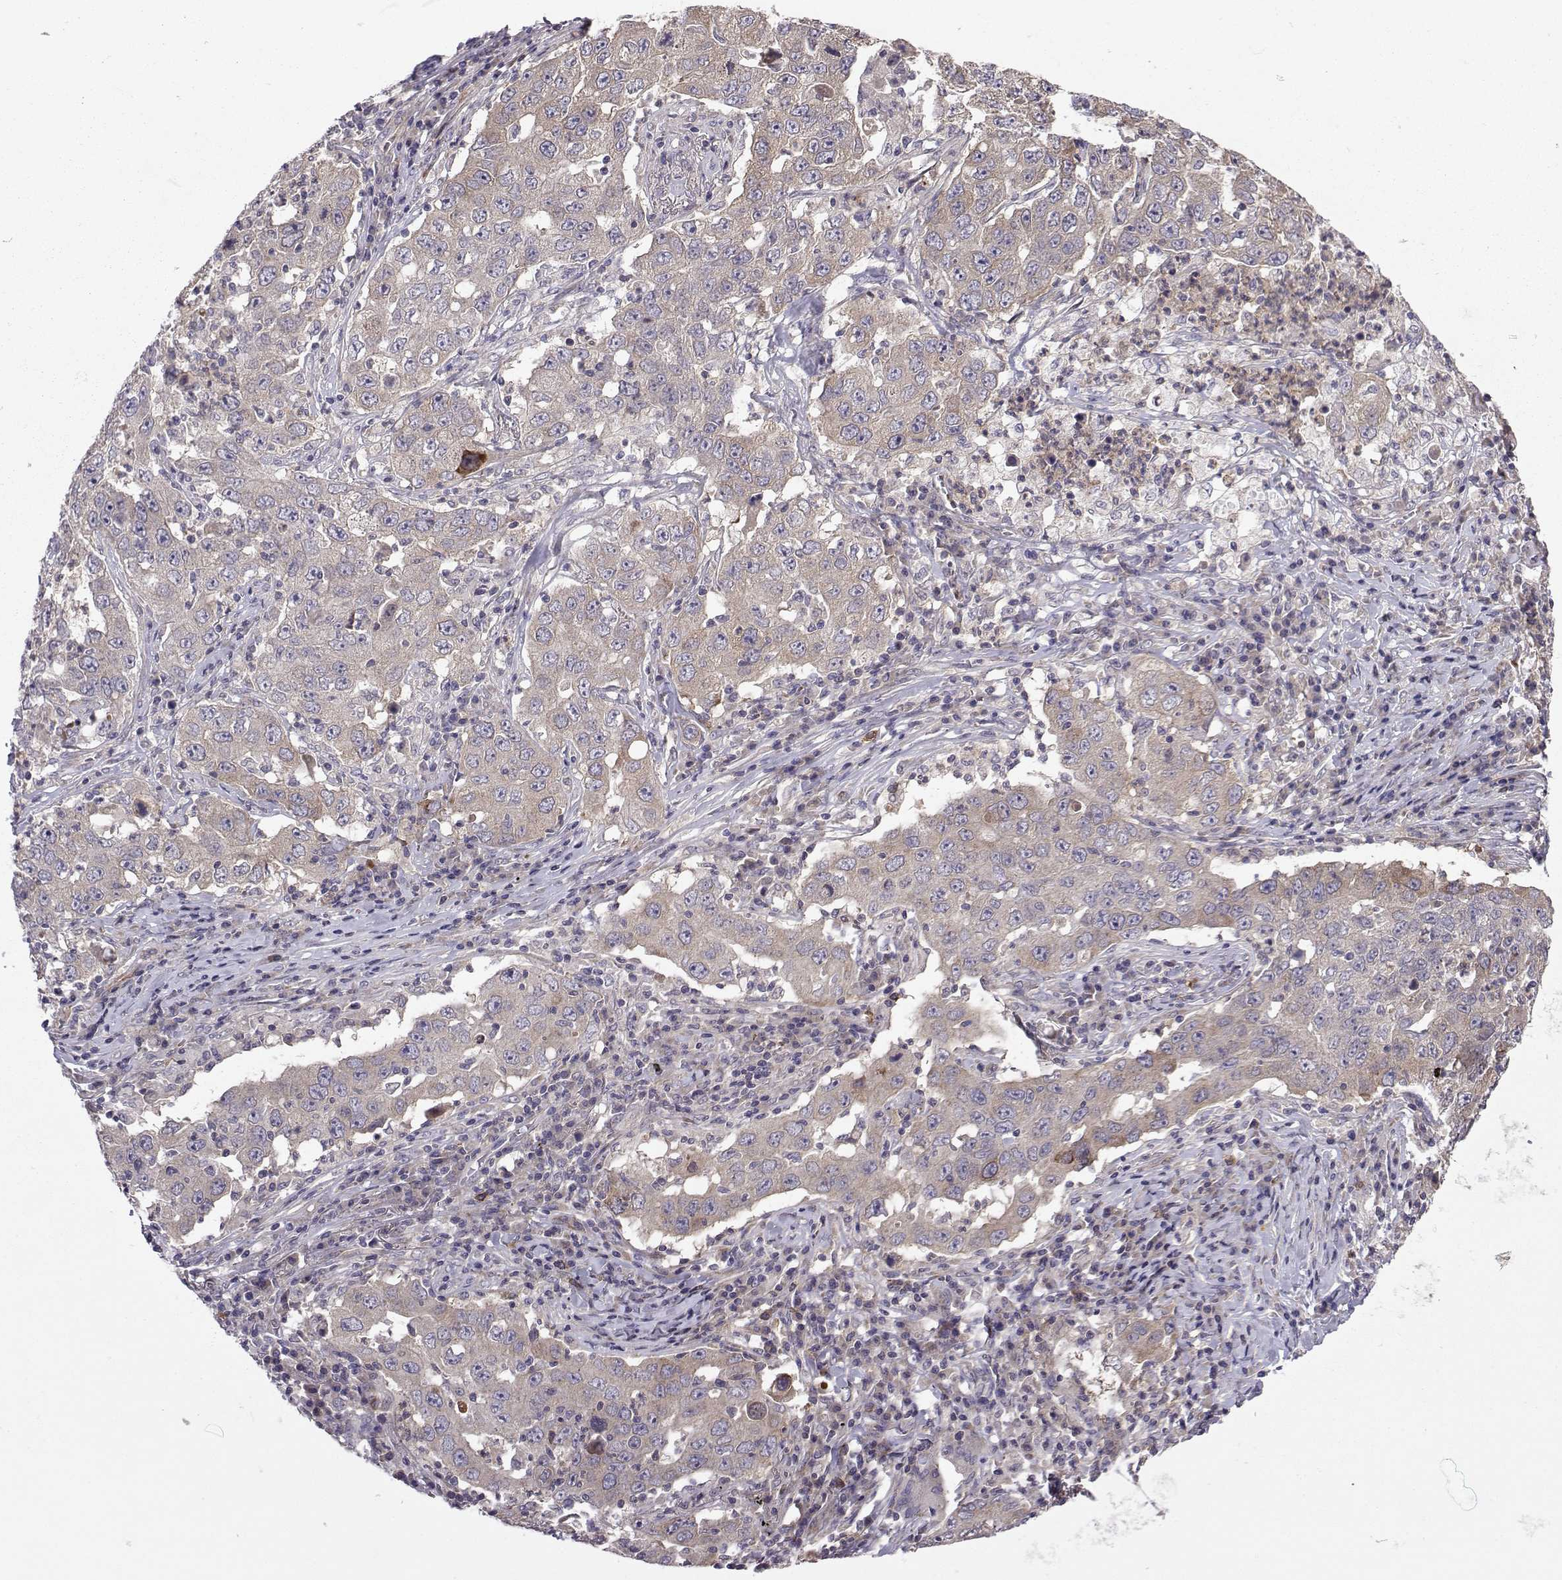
{"staining": {"intensity": "weak", "quantity": "25%-75%", "location": "cytoplasmic/membranous"}, "tissue": "lung cancer", "cell_type": "Tumor cells", "image_type": "cancer", "snomed": [{"axis": "morphology", "description": "Adenocarcinoma, NOS"}, {"axis": "topography", "description": "Lung"}], "caption": "An immunohistochemistry histopathology image of tumor tissue is shown. Protein staining in brown highlights weak cytoplasmic/membranous positivity in adenocarcinoma (lung) within tumor cells.", "gene": "STXBP5", "patient": {"sex": "male", "age": 73}}